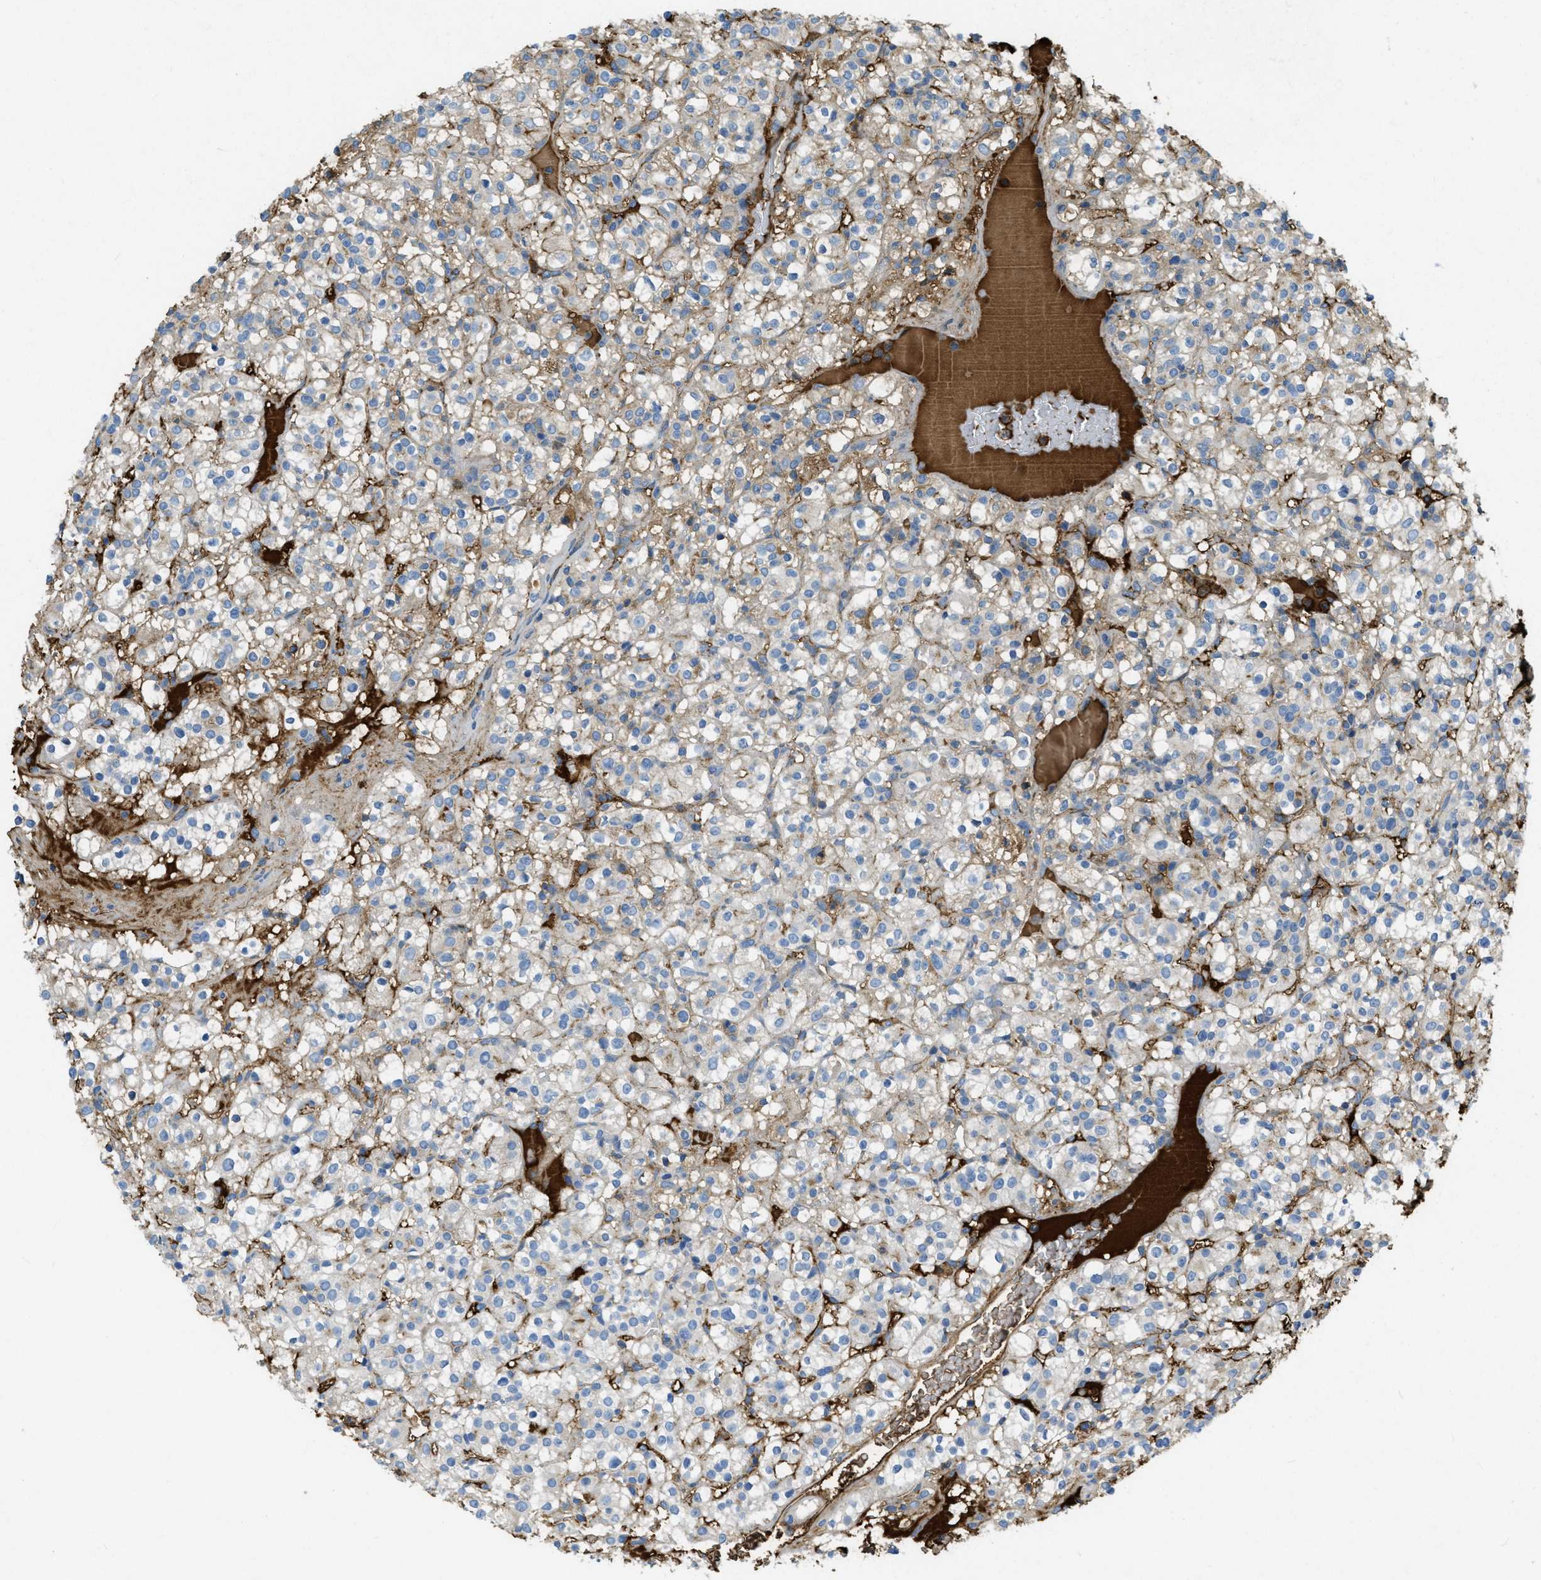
{"staining": {"intensity": "negative", "quantity": "none", "location": "none"}, "tissue": "renal cancer", "cell_type": "Tumor cells", "image_type": "cancer", "snomed": [{"axis": "morphology", "description": "Normal tissue, NOS"}, {"axis": "morphology", "description": "Adenocarcinoma, NOS"}, {"axis": "topography", "description": "Kidney"}], "caption": "Renal adenocarcinoma was stained to show a protein in brown. There is no significant expression in tumor cells.", "gene": "PRTN3", "patient": {"sex": "female", "age": 72}}